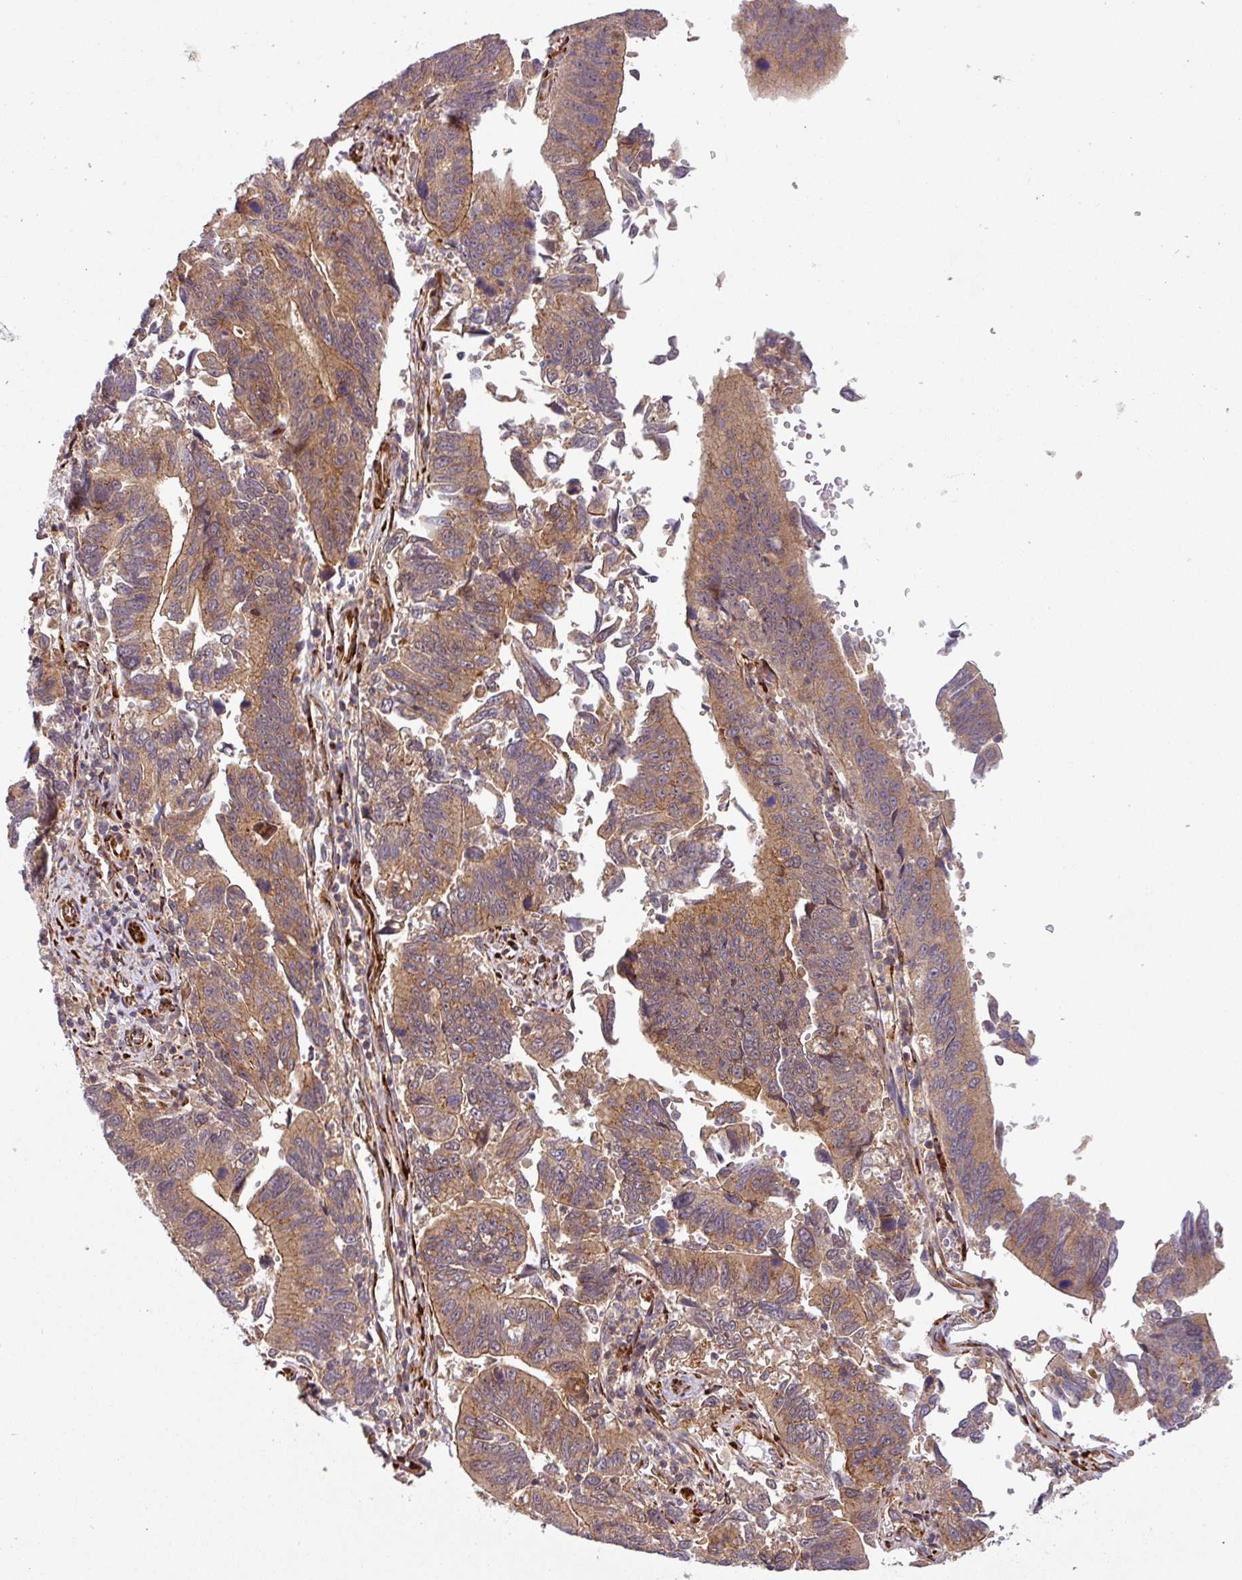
{"staining": {"intensity": "moderate", "quantity": ">75%", "location": "cytoplasmic/membranous"}, "tissue": "stomach cancer", "cell_type": "Tumor cells", "image_type": "cancer", "snomed": [{"axis": "morphology", "description": "Adenocarcinoma, NOS"}, {"axis": "topography", "description": "Stomach"}], "caption": "About >75% of tumor cells in human stomach adenocarcinoma reveal moderate cytoplasmic/membranous protein expression as visualized by brown immunohistochemical staining.", "gene": "ART1", "patient": {"sex": "male", "age": 59}}